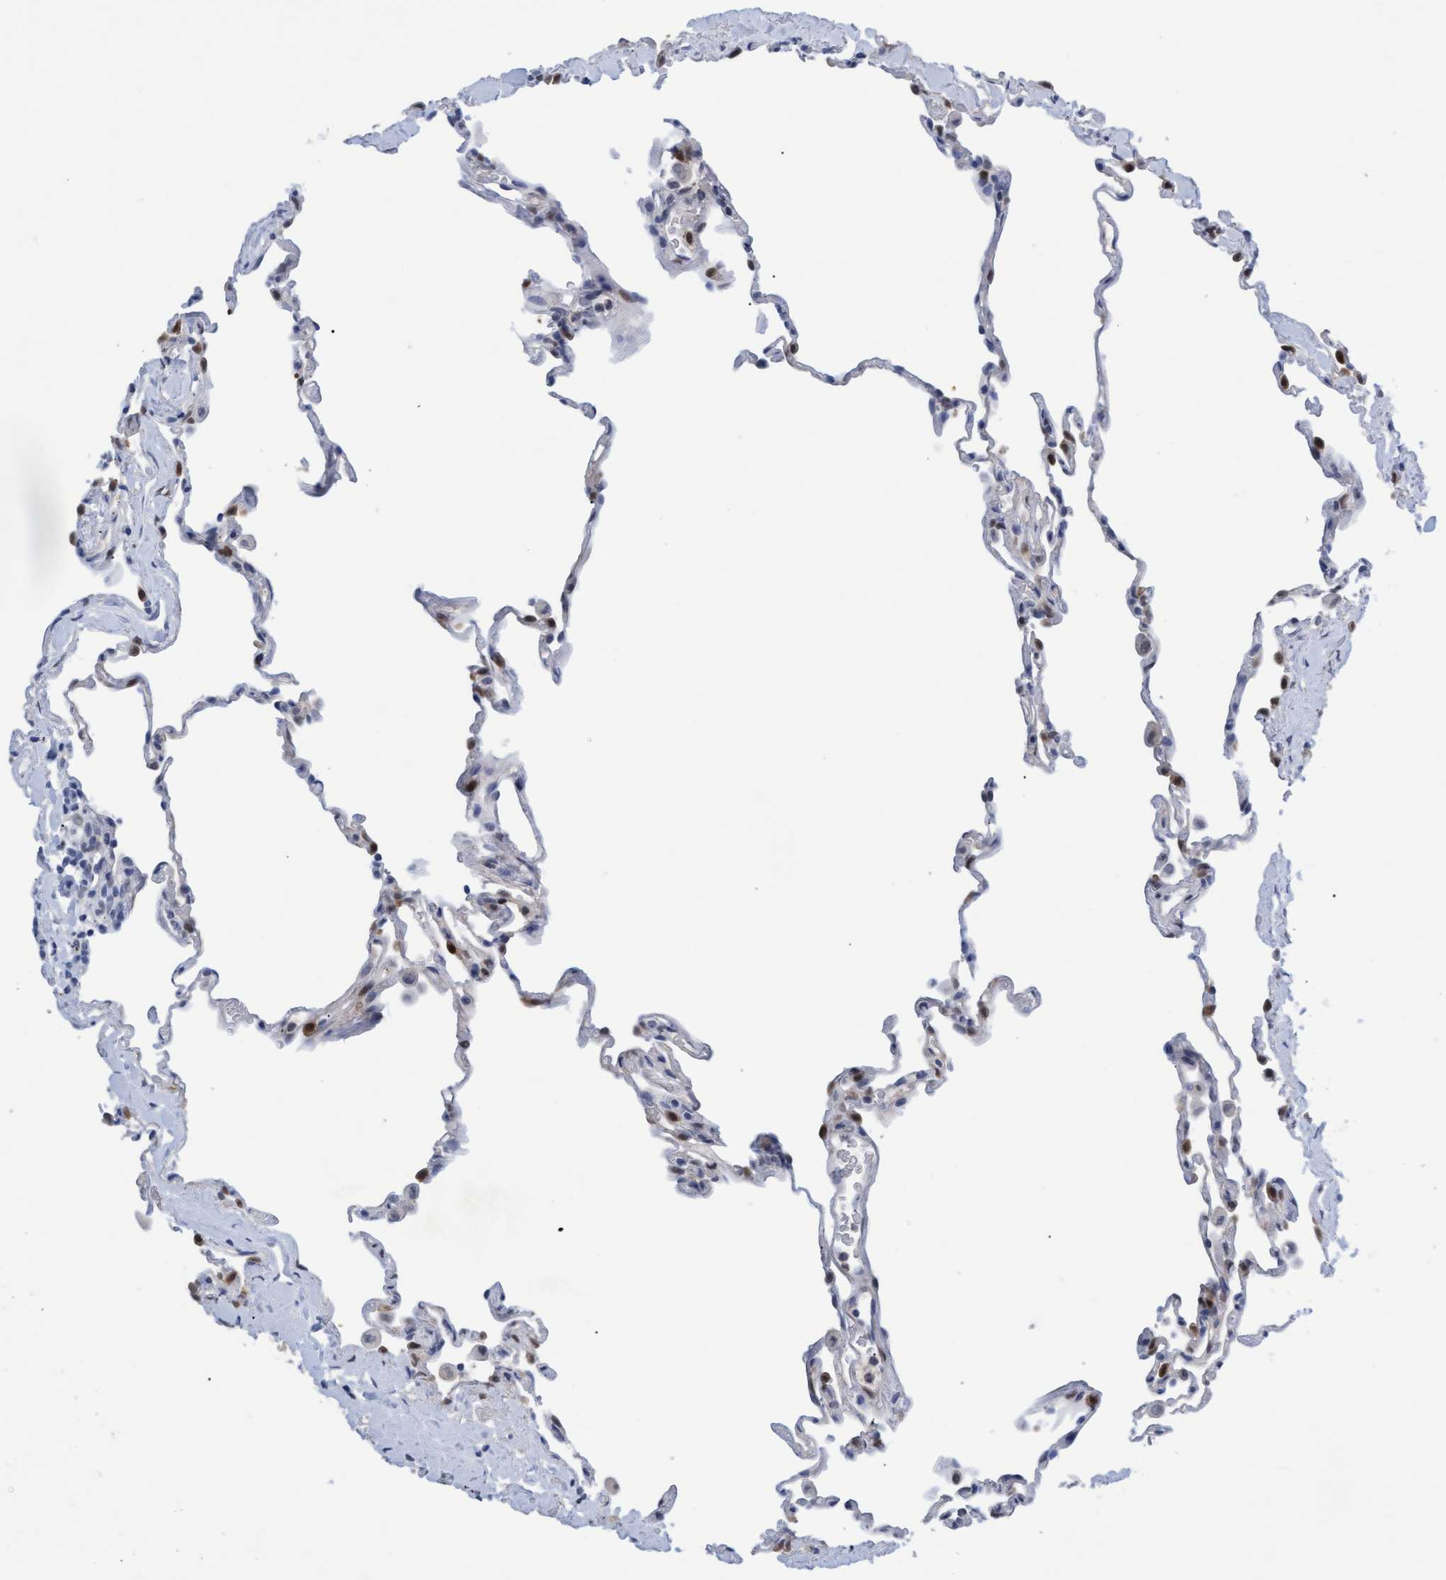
{"staining": {"intensity": "weak", "quantity": "<25%", "location": "cytoplasmic/membranous,nuclear"}, "tissue": "lung", "cell_type": "Alveolar cells", "image_type": "normal", "snomed": [{"axis": "morphology", "description": "Normal tissue, NOS"}, {"axis": "topography", "description": "Lung"}], "caption": "A high-resolution photomicrograph shows IHC staining of normal lung, which displays no significant positivity in alveolar cells.", "gene": "PINX1", "patient": {"sex": "male", "age": 59}}